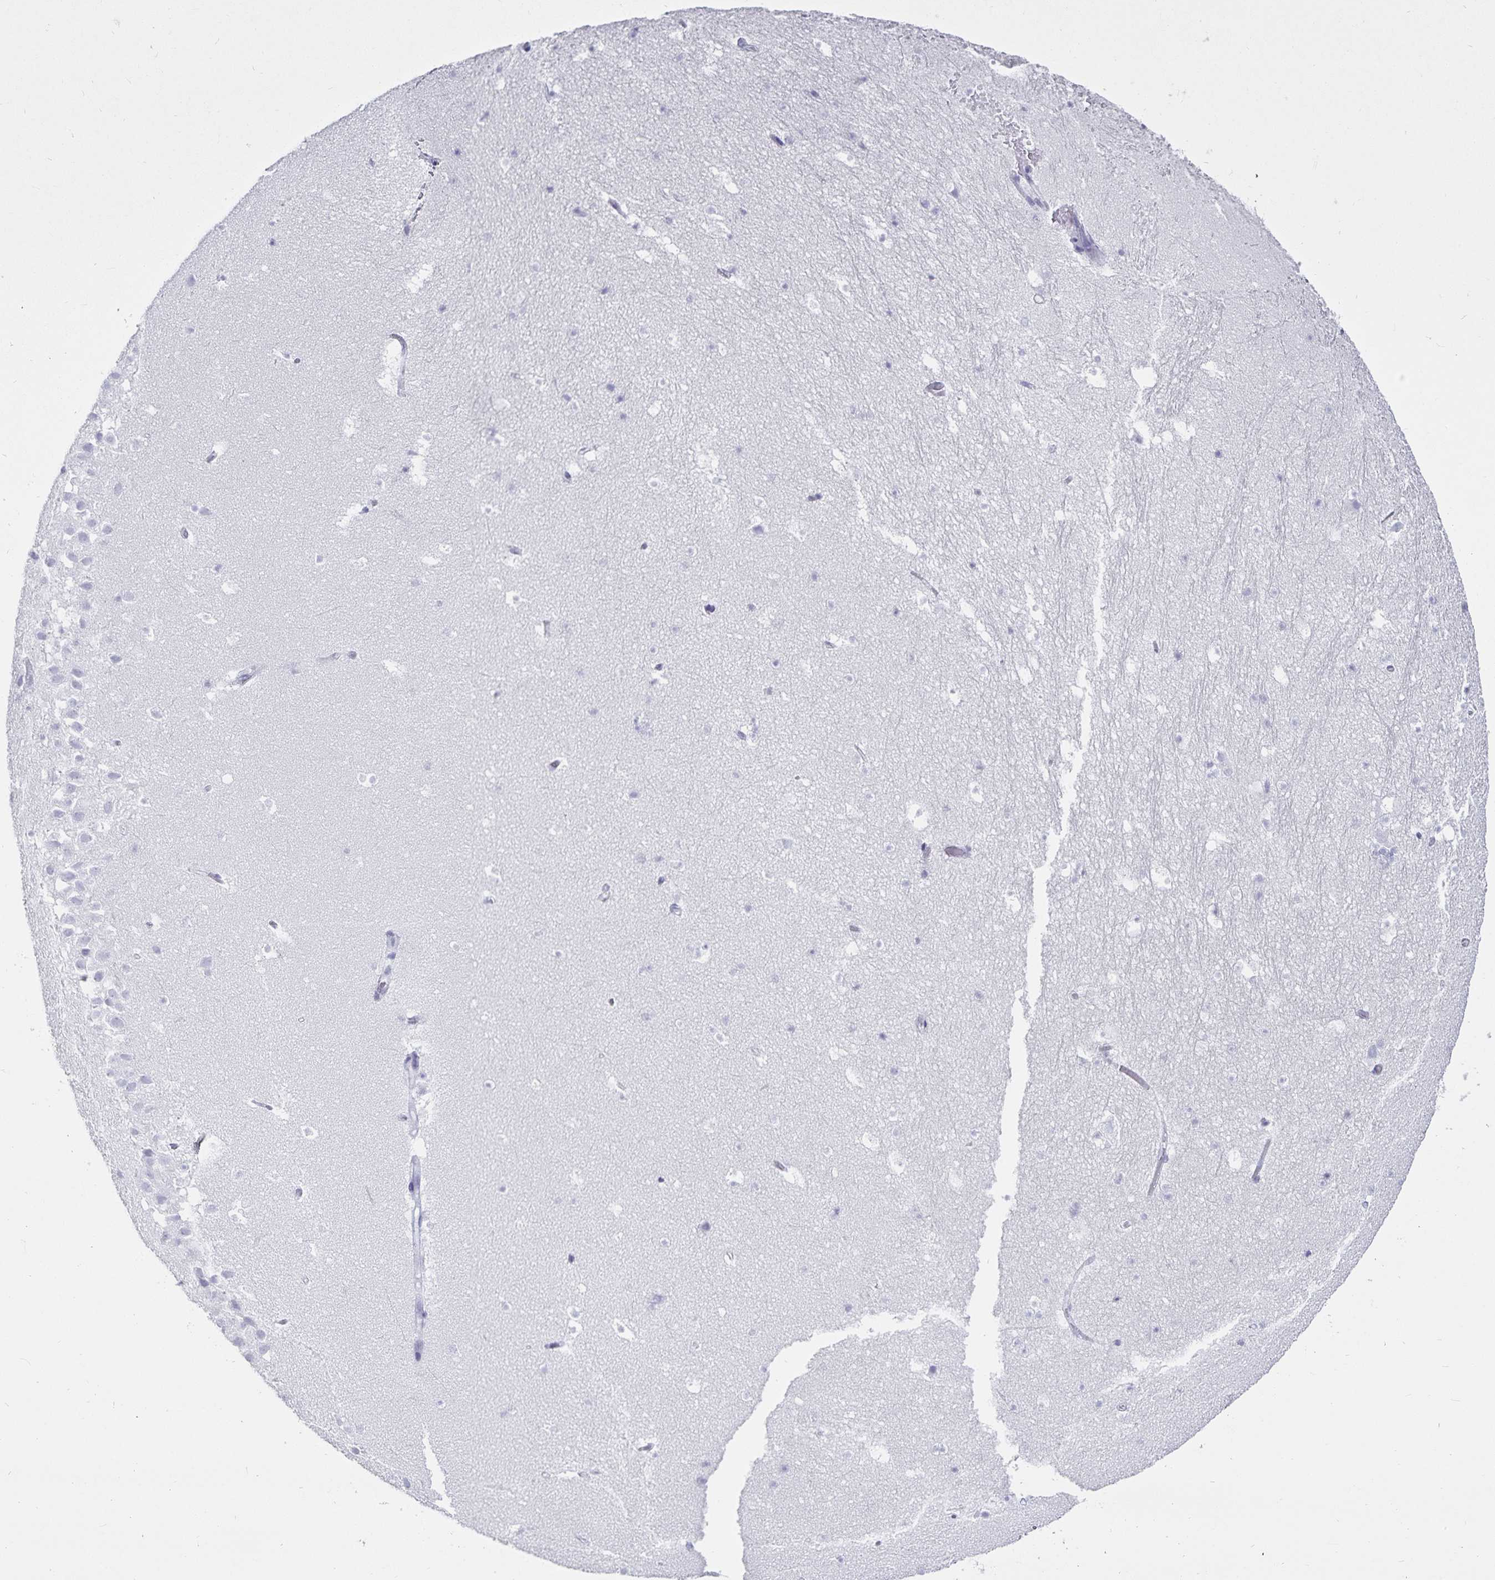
{"staining": {"intensity": "negative", "quantity": "none", "location": "none"}, "tissue": "hippocampus", "cell_type": "Glial cells", "image_type": "normal", "snomed": [{"axis": "morphology", "description": "Normal tissue, NOS"}, {"axis": "topography", "description": "Hippocampus"}], "caption": "Immunohistochemistry photomicrograph of unremarkable hippocampus: human hippocampus stained with DAB (3,3'-diaminobenzidine) reveals no significant protein staining in glial cells.", "gene": "DEFA6", "patient": {"sex": "male", "age": 26}}